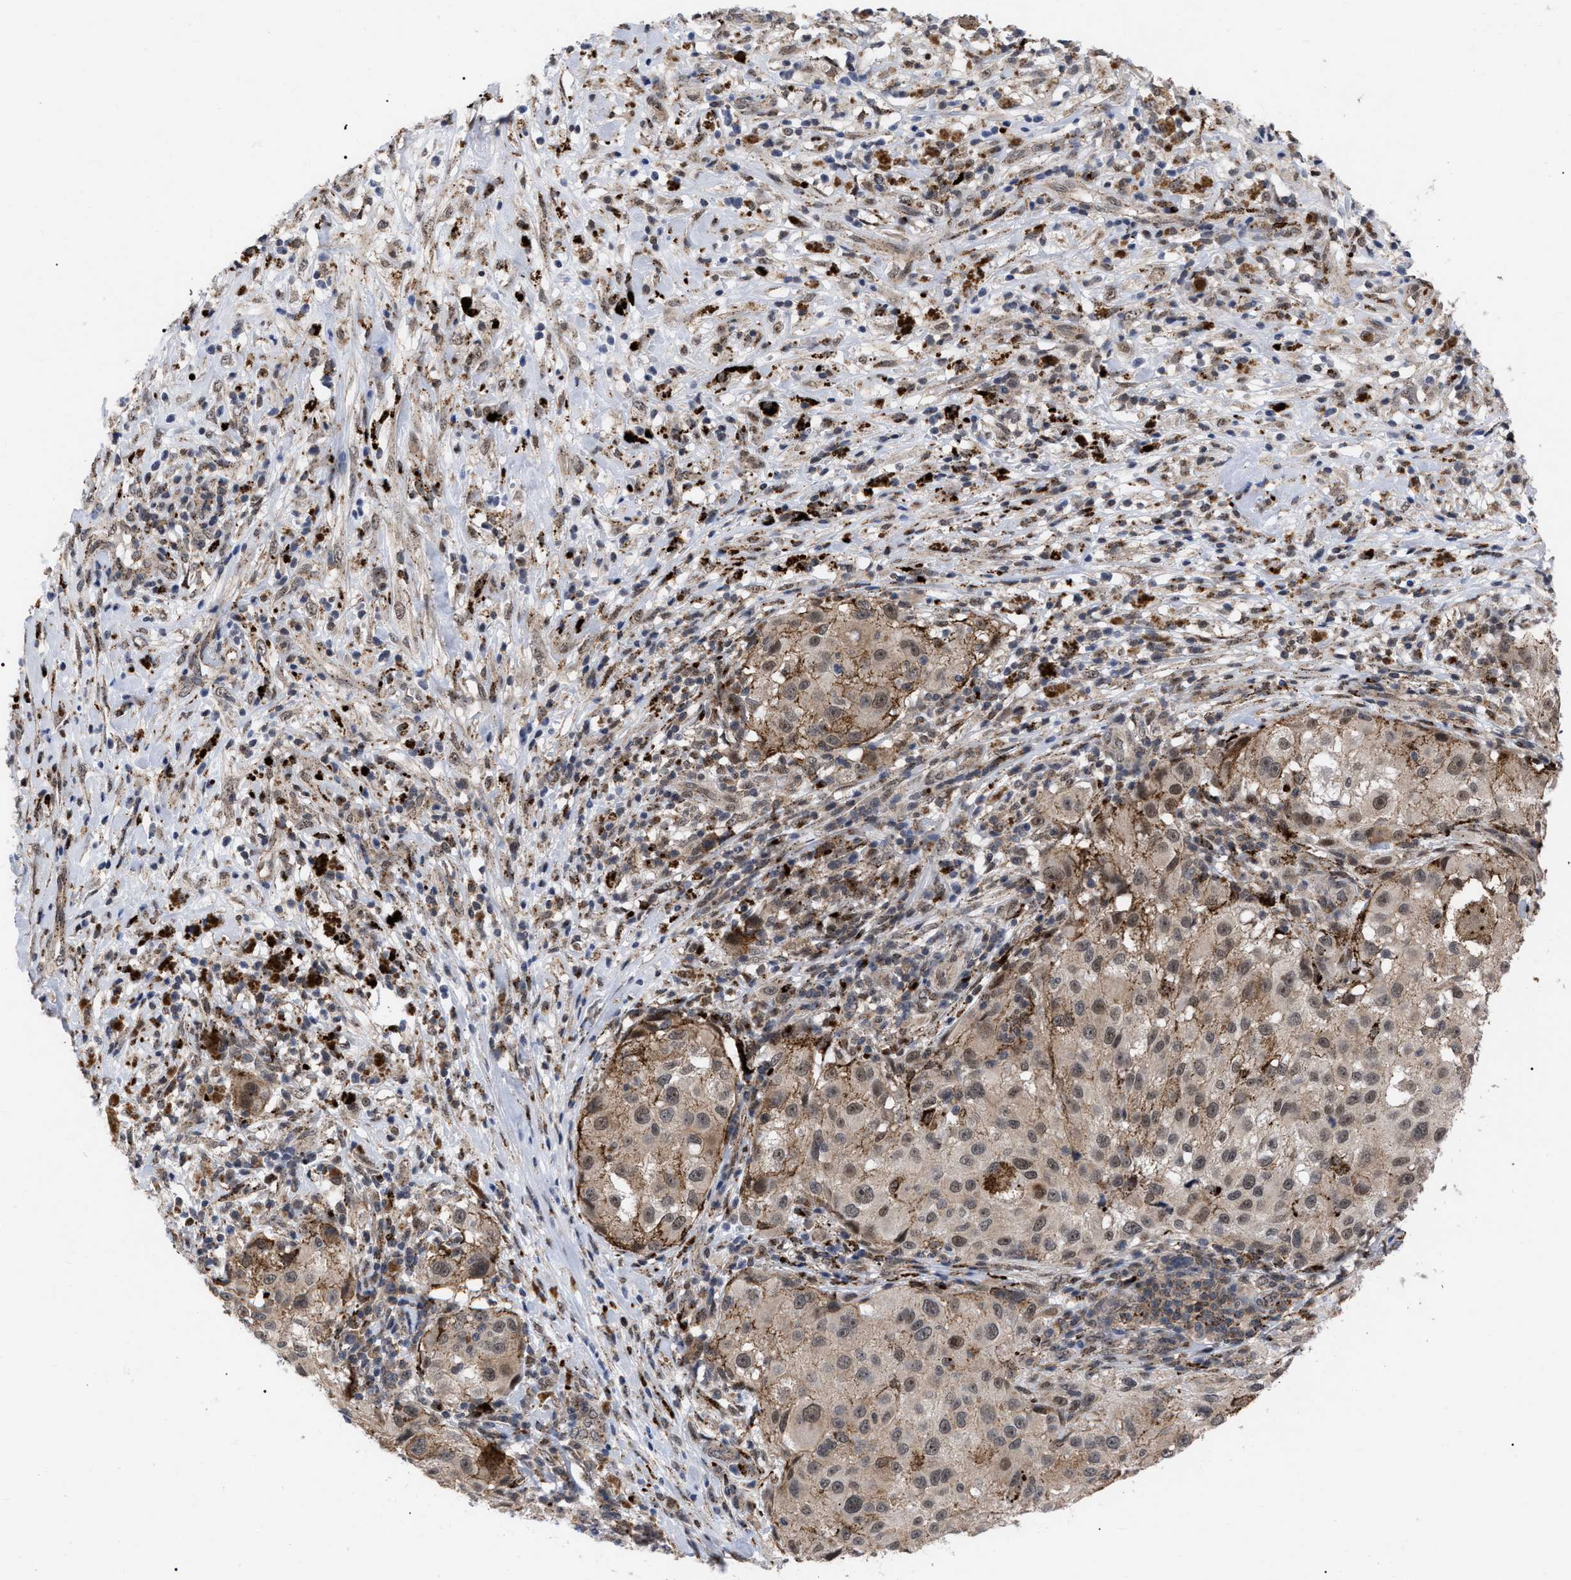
{"staining": {"intensity": "weak", "quantity": ">75%", "location": "nuclear"}, "tissue": "melanoma", "cell_type": "Tumor cells", "image_type": "cancer", "snomed": [{"axis": "morphology", "description": "Necrosis, NOS"}, {"axis": "morphology", "description": "Malignant melanoma, NOS"}, {"axis": "topography", "description": "Skin"}], "caption": "Malignant melanoma tissue shows weak nuclear staining in approximately >75% of tumor cells, visualized by immunohistochemistry.", "gene": "UPF1", "patient": {"sex": "female", "age": 87}}